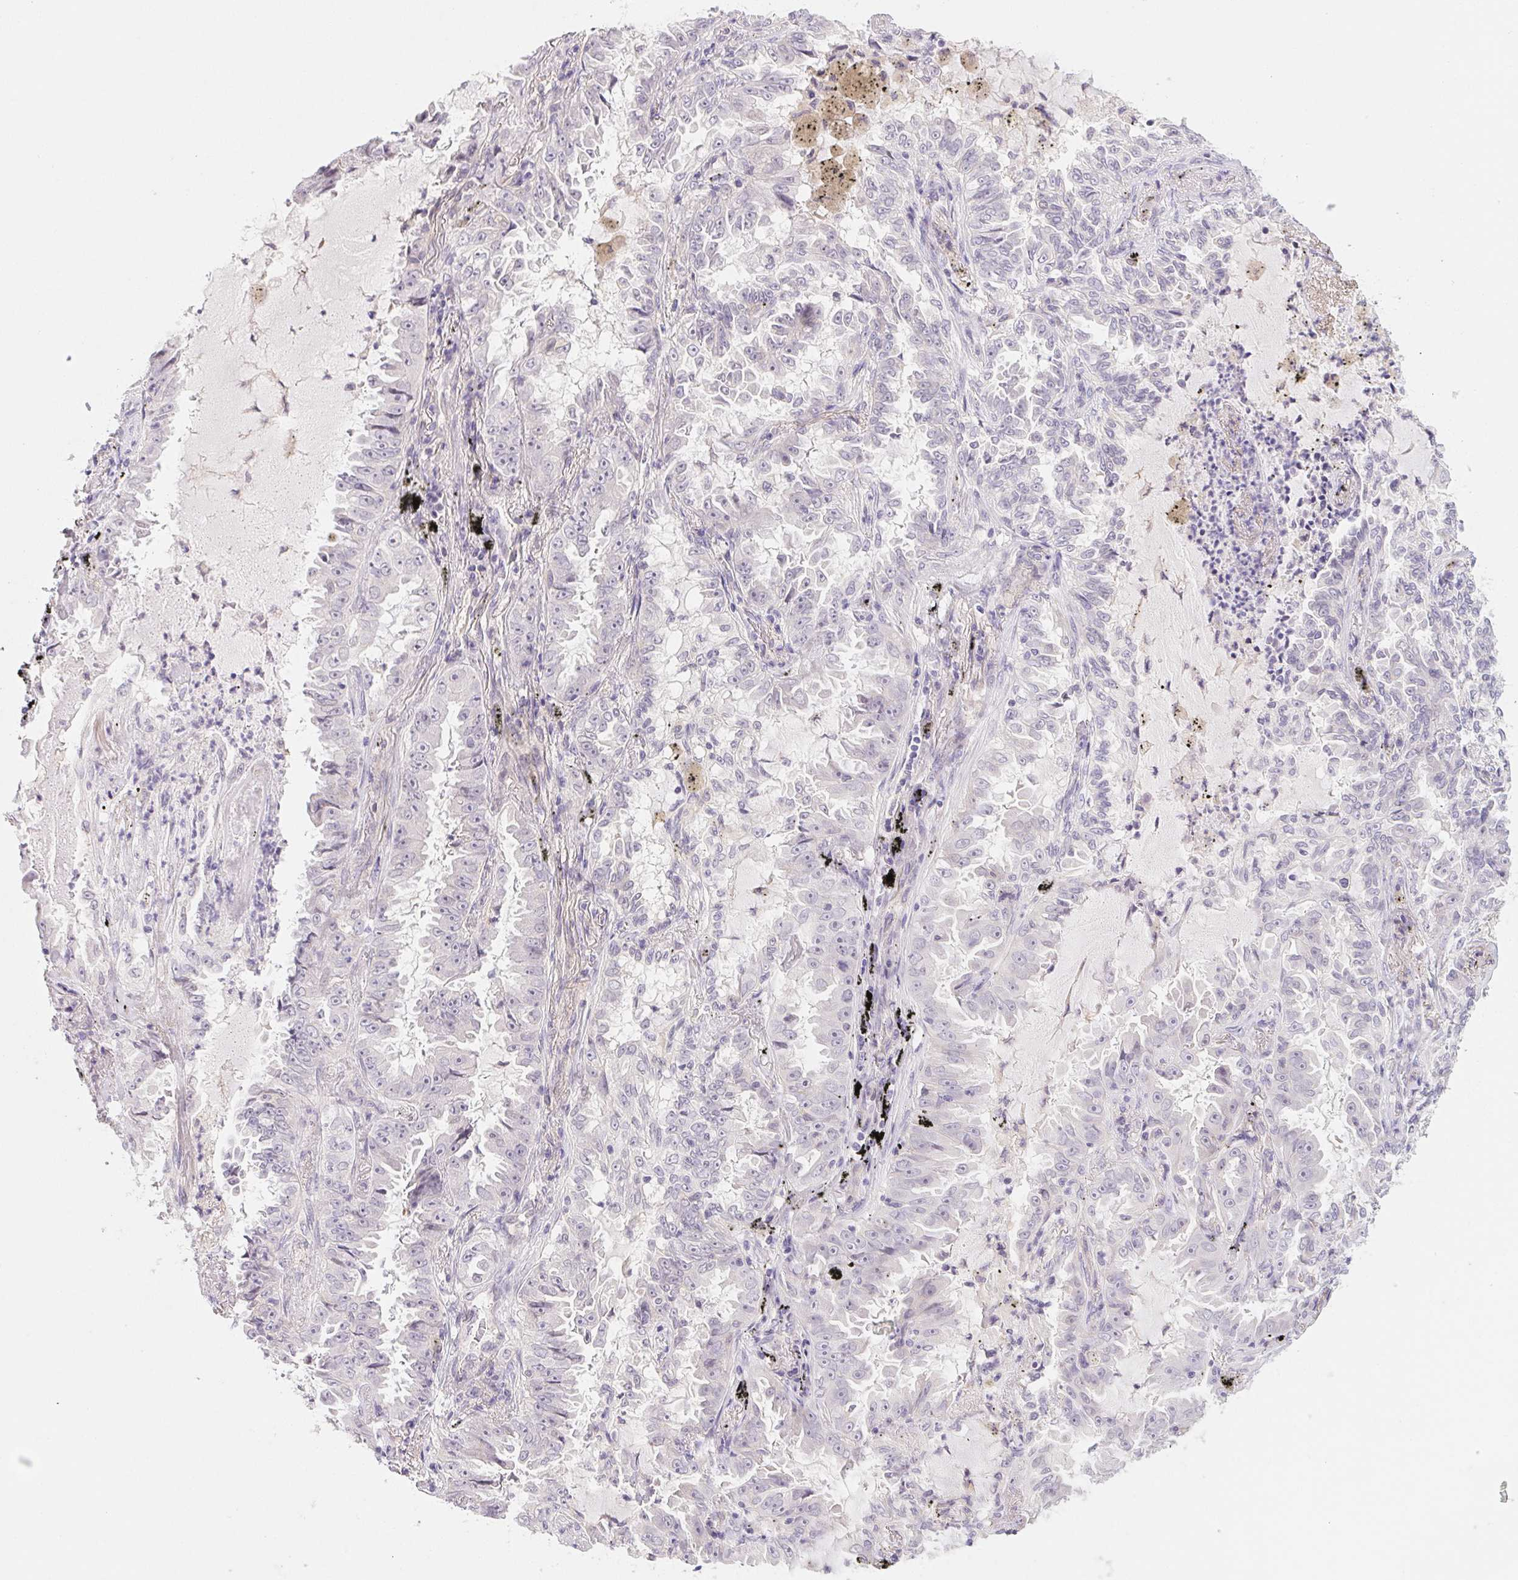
{"staining": {"intensity": "negative", "quantity": "none", "location": "none"}, "tissue": "lung cancer", "cell_type": "Tumor cells", "image_type": "cancer", "snomed": [{"axis": "morphology", "description": "Adenocarcinoma, NOS"}, {"axis": "topography", "description": "Lung"}], "caption": "This is an immunohistochemistry (IHC) photomicrograph of lung cancer (adenocarcinoma). There is no positivity in tumor cells.", "gene": "CTNND2", "patient": {"sex": "female", "age": 52}}